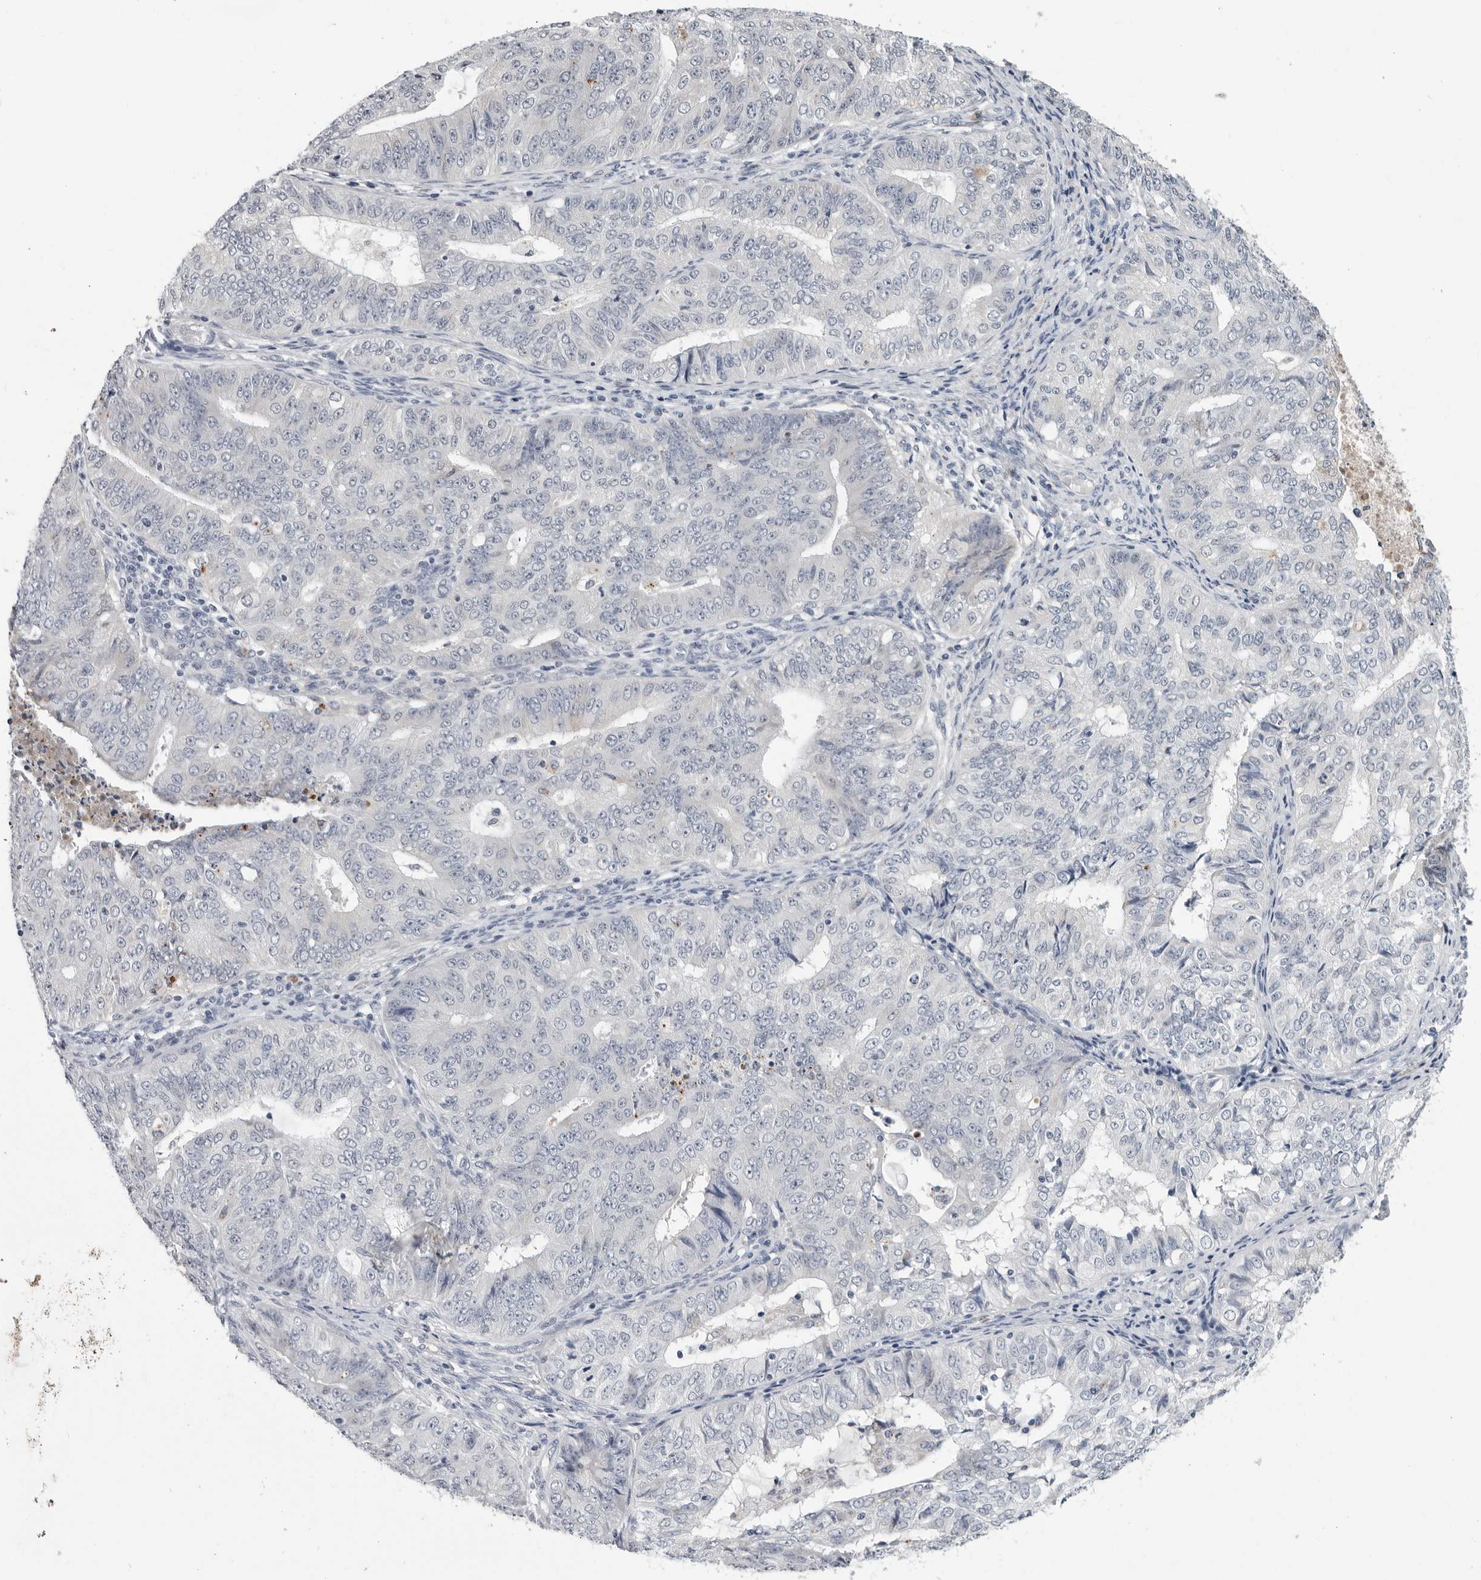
{"staining": {"intensity": "negative", "quantity": "none", "location": "none"}, "tissue": "endometrial cancer", "cell_type": "Tumor cells", "image_type": "cancer", "snomed": [{"axis": "morphology", "description": "Adenocarcinoma, NOS"}, {"axis": "topography", "description": "Endometrium"}], "caption": "Endometrial adenocarcinoma was stained to show a protein in brown. There is no significant positivity in tumor cells.", "gene": "ZNF502", "patient": {"sex": "female", "age": 32}}